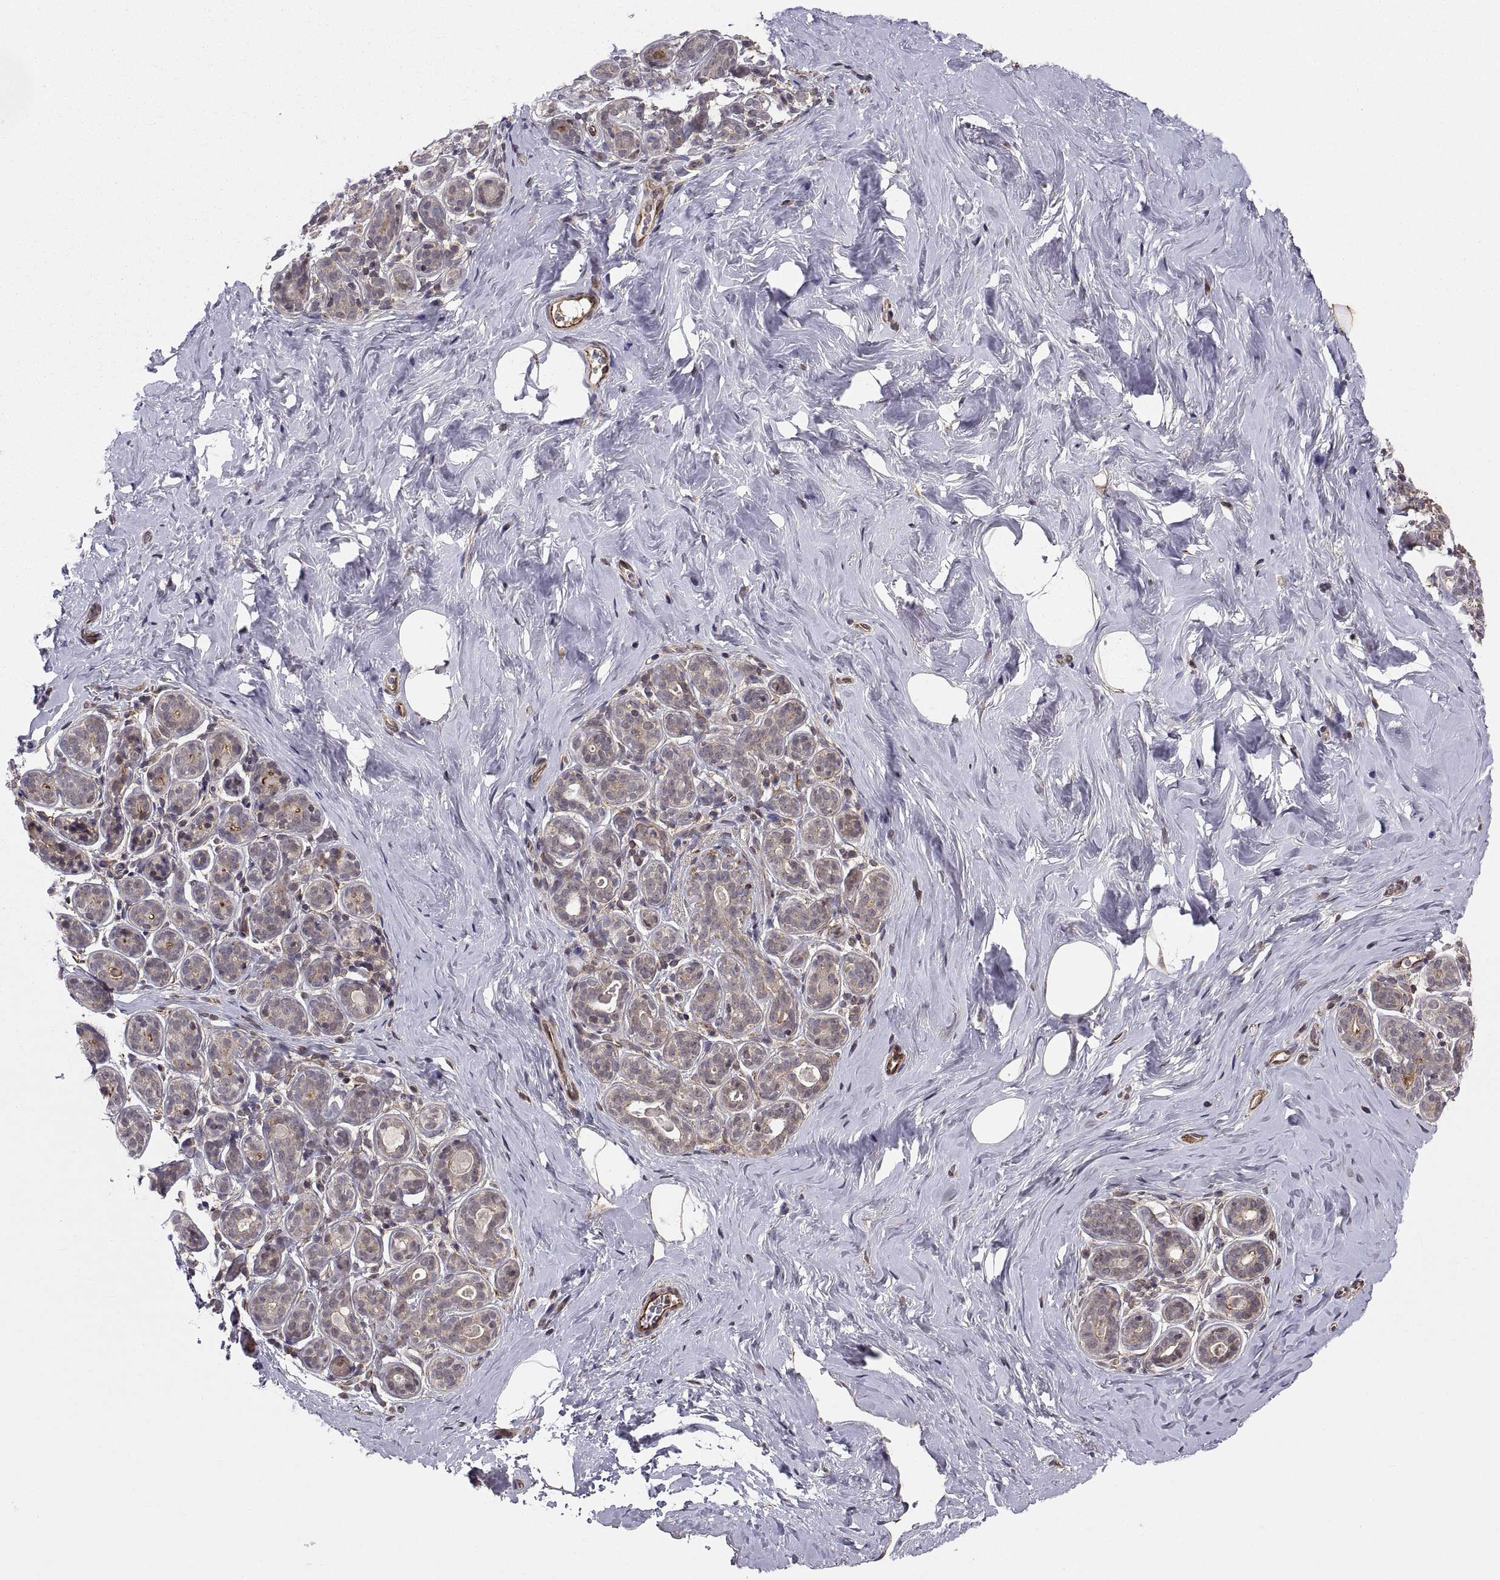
{"staining": {"intensity": "weak", "quantity": "25%-75%", "location": "cytoplasmic/membranous"}, "tissue": "breast", "cell_type": "Adipocytes", "image_type": "normal", "snomed": [{"axis": "morphology", "description": "Normal tissue, NOS"}, {"axis": "topography", "description": "Skin"}, {"axis": "topography", "description": "Breast"}], "caption": "Weak cytoplasmic/membranous positivity for a protein is appreciated in about 25%-75% of adipocytes of benign breast using immunohistochemistry (IHC).", "gene": "ABL2", "patient": {"sex": "female", "age": 43}}